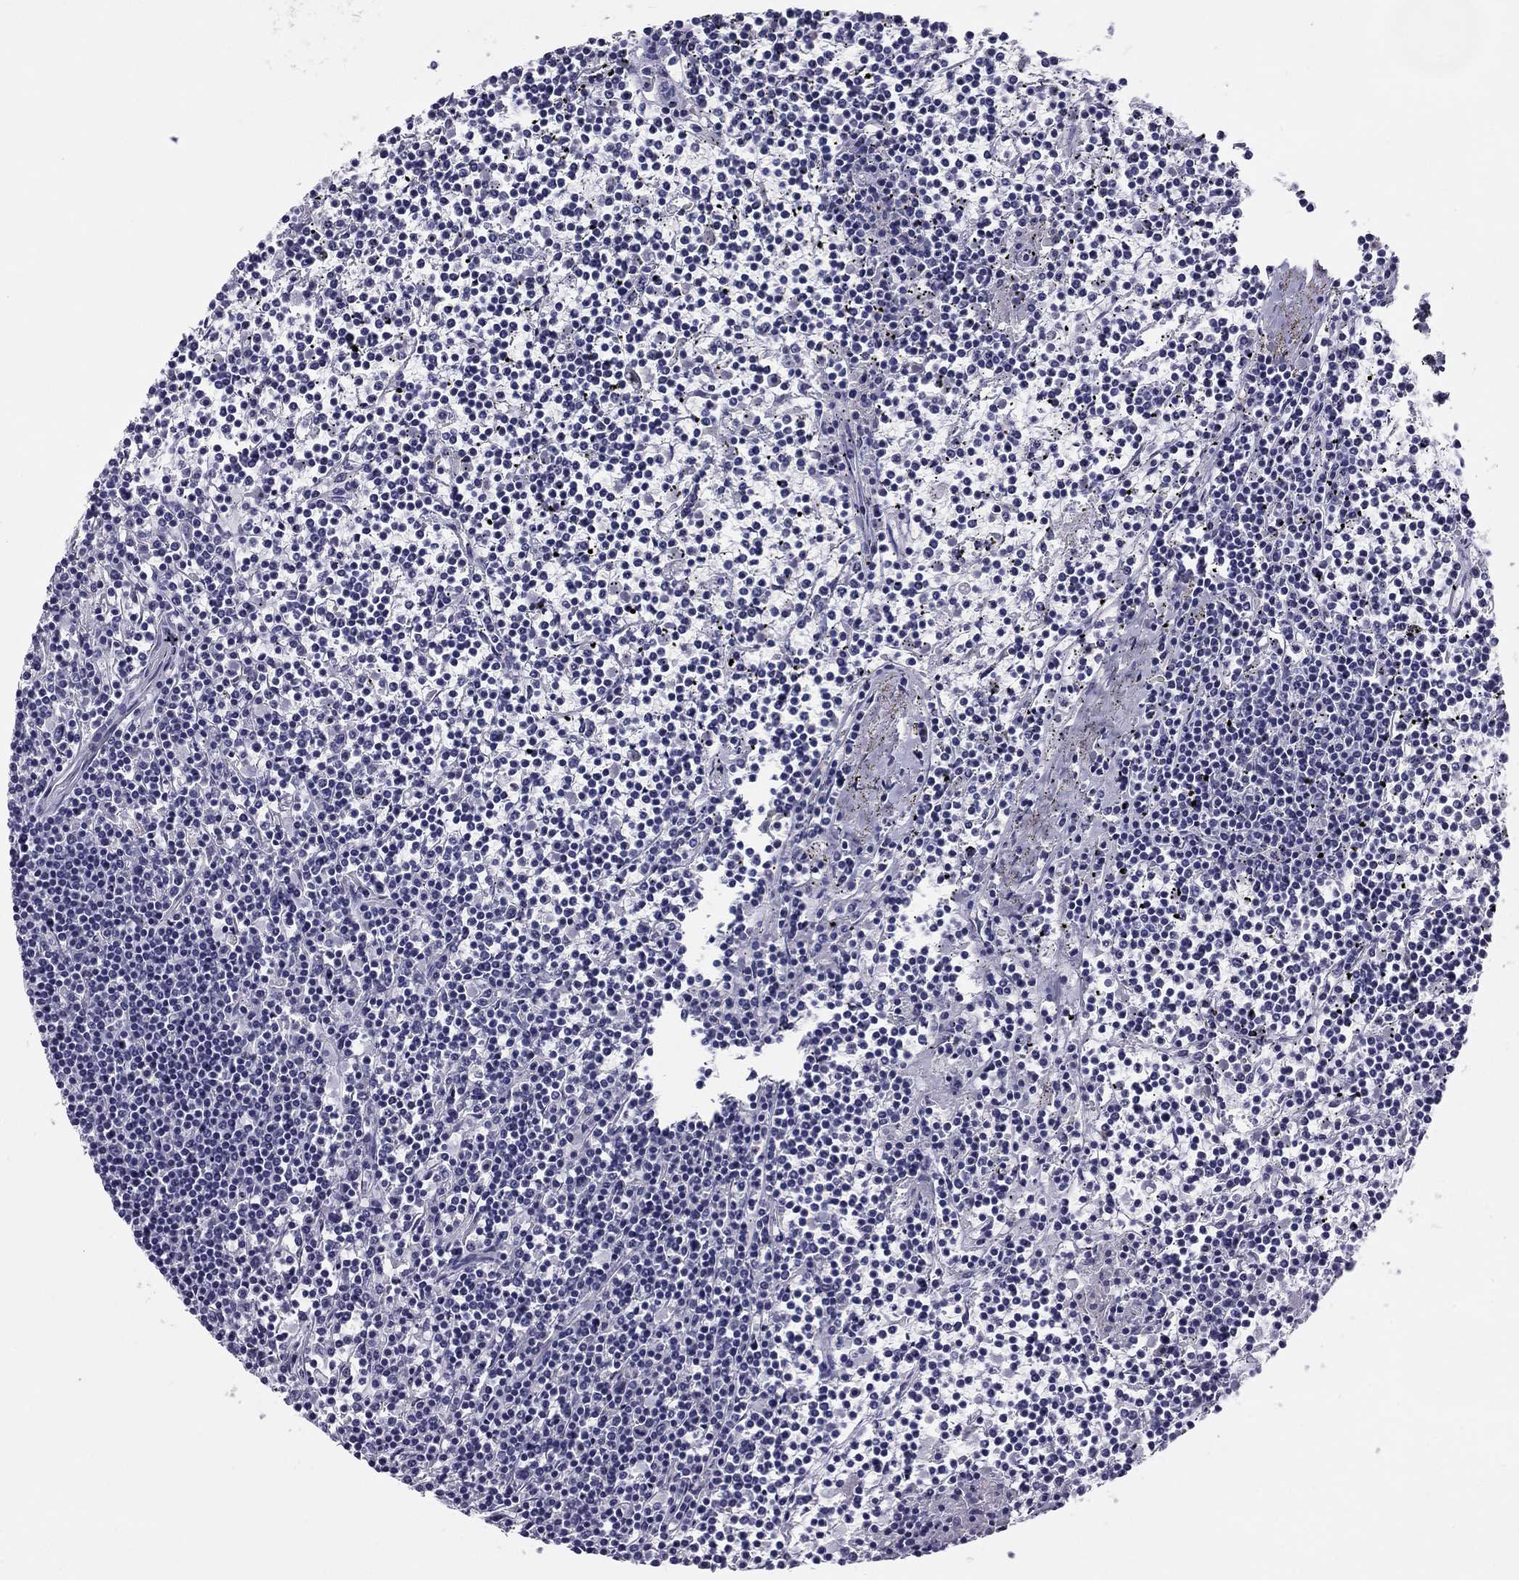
{"staining": {"intensity": "negative", "quantity": "none", "location": "none"}, "tissue": "lymphoma", "cell_type": "Tumor cells", "image_type": "cancer", "snomed": [{"axis": "morphology", "description": "Malignant lymphoma, non-Hodgkin's type, Low grade"}, {"axis": "topography", "description": "Spleen"}], "caption": "Immunohistochemistry (IHC) image of neoplastic tissue: low-grade malignant lymphoma, non-Hodgkin's type stained with DAB displays no significant protein positivity in tumor cells.", "gene": "TMED3", "patient": {"sex": "female", "age": 19}}